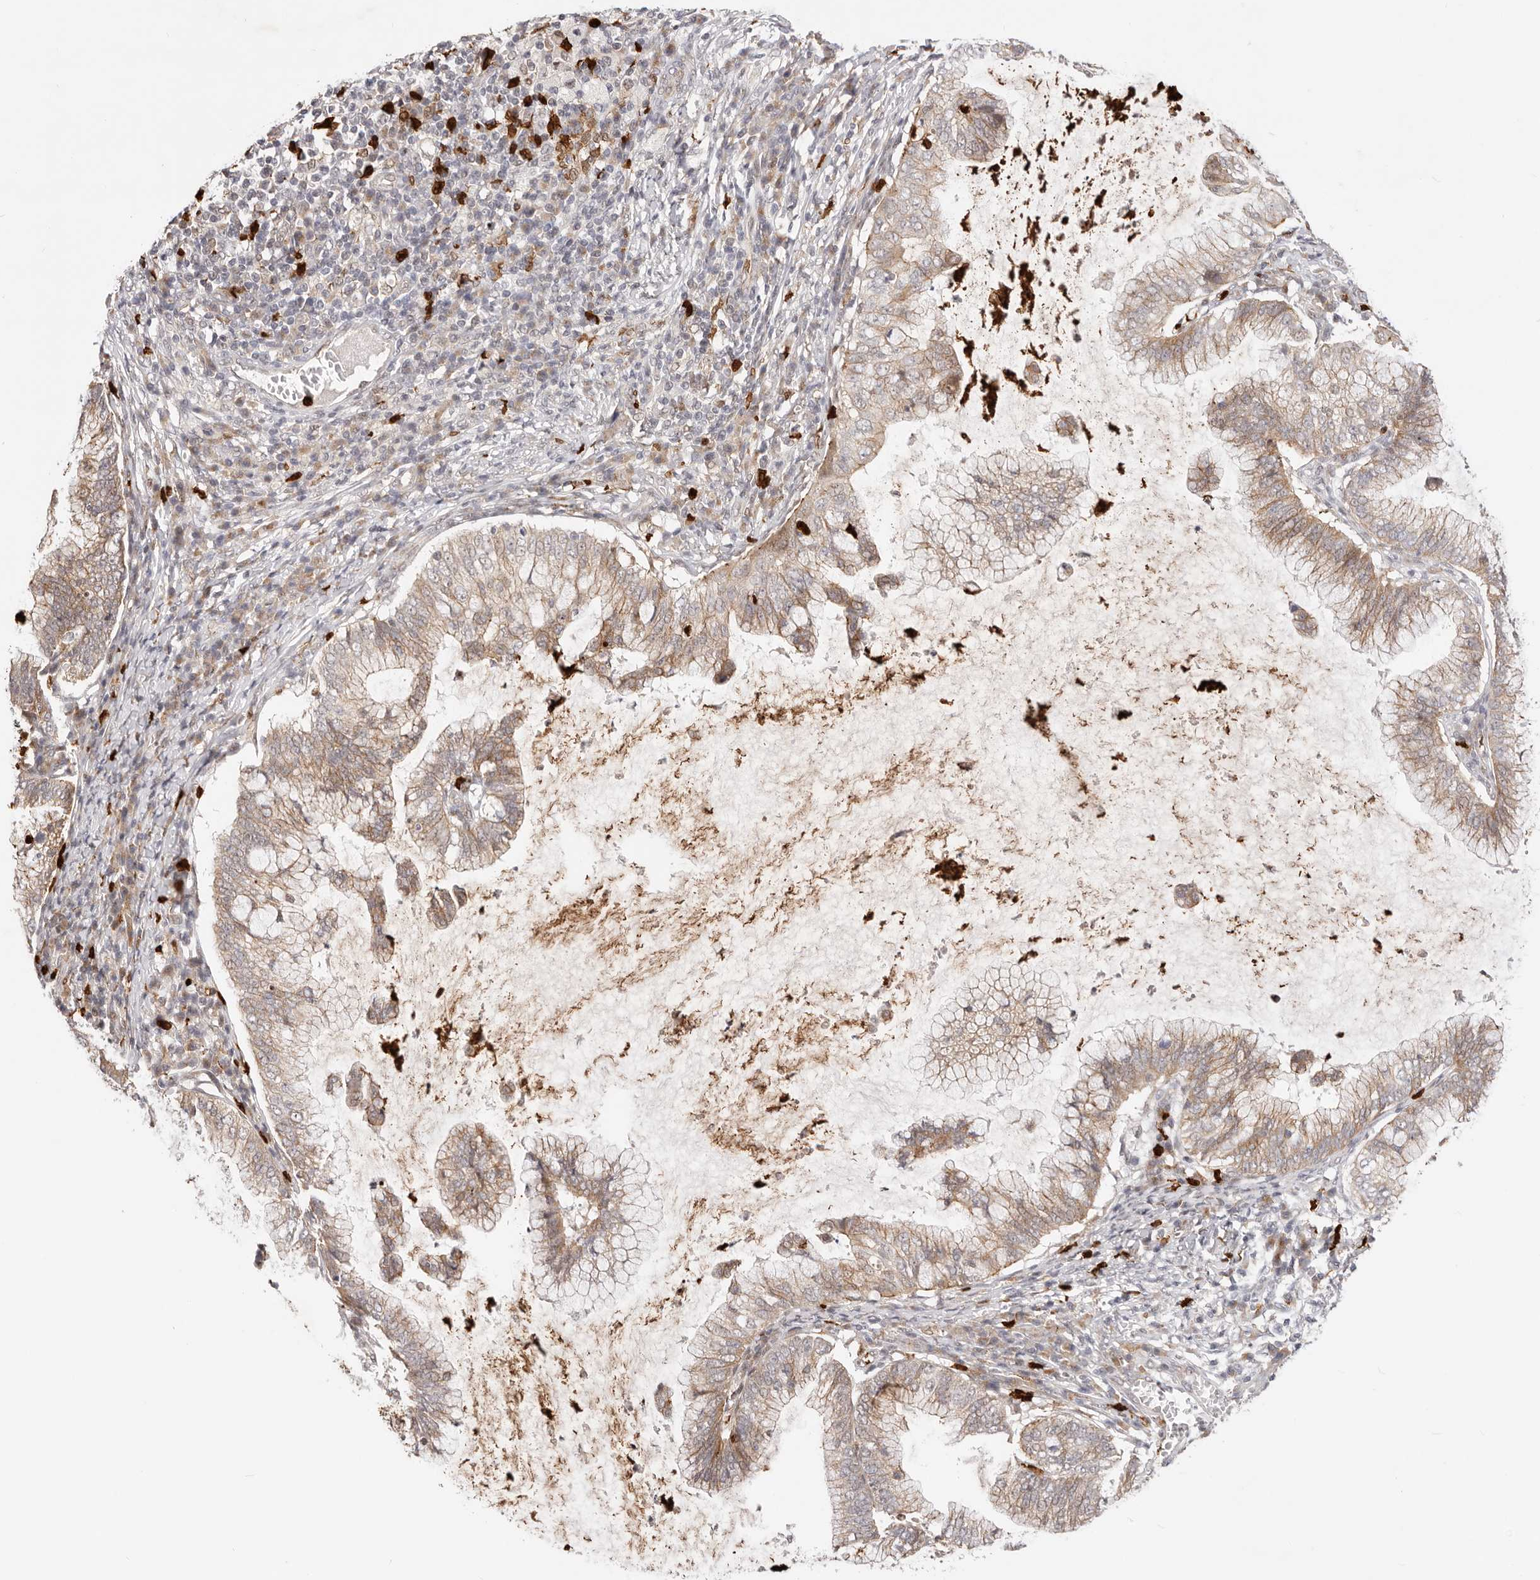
{"staining": {"intensity": "moderate", "quantity": ">75%", "location": "cytoplasmic/membranous"}, "tissue": "cervical cancer", "cell_type": "Tumor cells", "image_type": "cancer", "snomed": [{"axis": "morphology", "description": "Adenocarcinoma, NOS"}, {"axis": "topography", "description": "Cervix"}], "caption": "A micrograph showing moderate cytoplasmic/membranous positivity in about >75% of tumor cells in cervical cancer, as visualized by brown immunohistochemical staining.", "gene": "AFDN", "patient": {"sex": "female", "age": 36}}